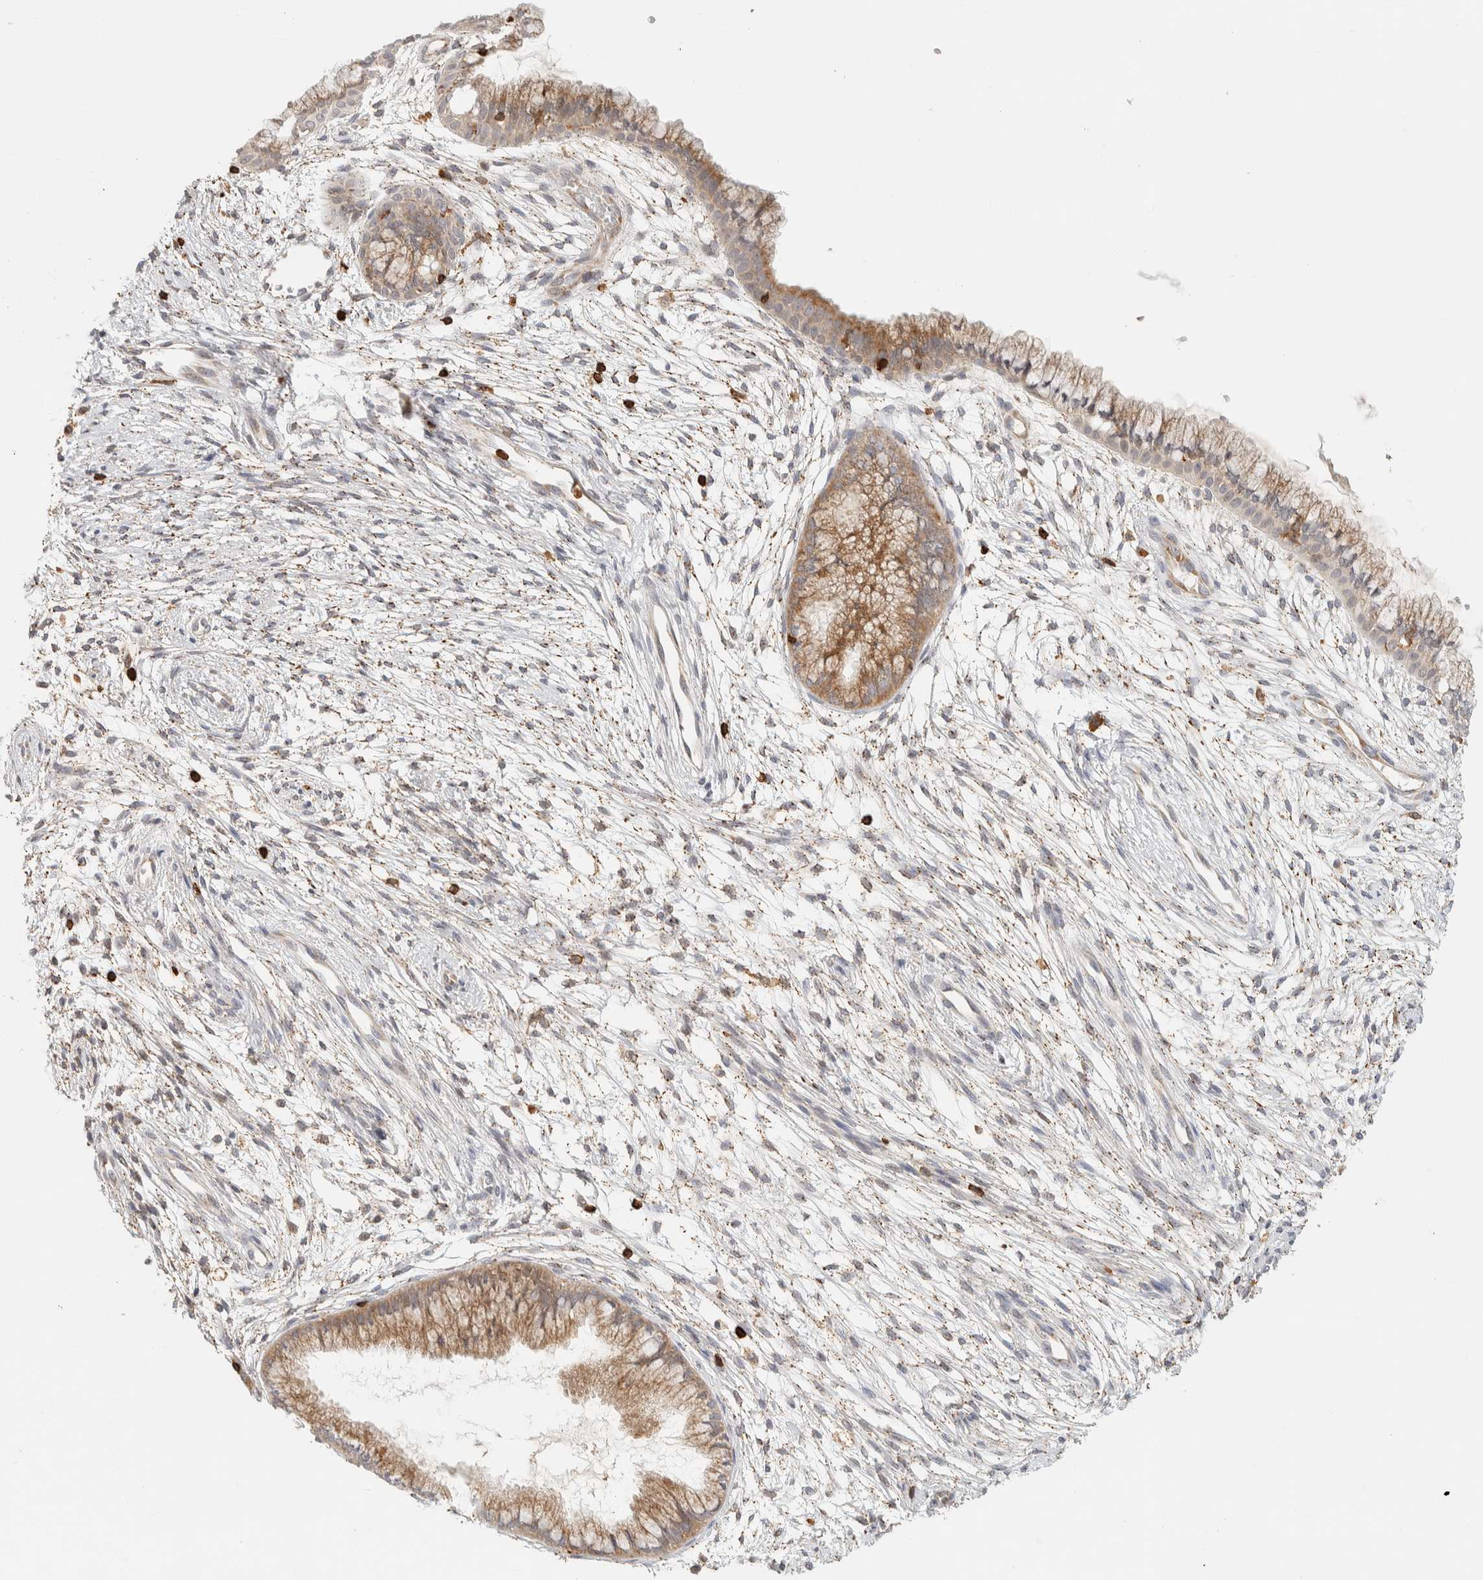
{"staining": {"intensity": "moderate", "quantity": ">75%", "location": "cytoplasmic/membranous"}, "tissue": "cervix", "cell_type": "Glandular cells", "image_type": "normal", "snomed": [{"axis": "morphology", "description": "Normal tissue, NOS"}, {"axis": "topography", "description": "Cervix"}], "caption": "Cervix was stained to show a protein in brown. There is medium levels of moderate cytoplasmic/membranous staining in approximately >75% of glandular cells. The protein is stained brown, and the nuclei are stained in blue (DAB (3,3'-diaminobenzidine) IHC with brightfield microscopy, high magnification).", "gene": "RUNDC1", "patient": {"sex": "female", "age": 39}}